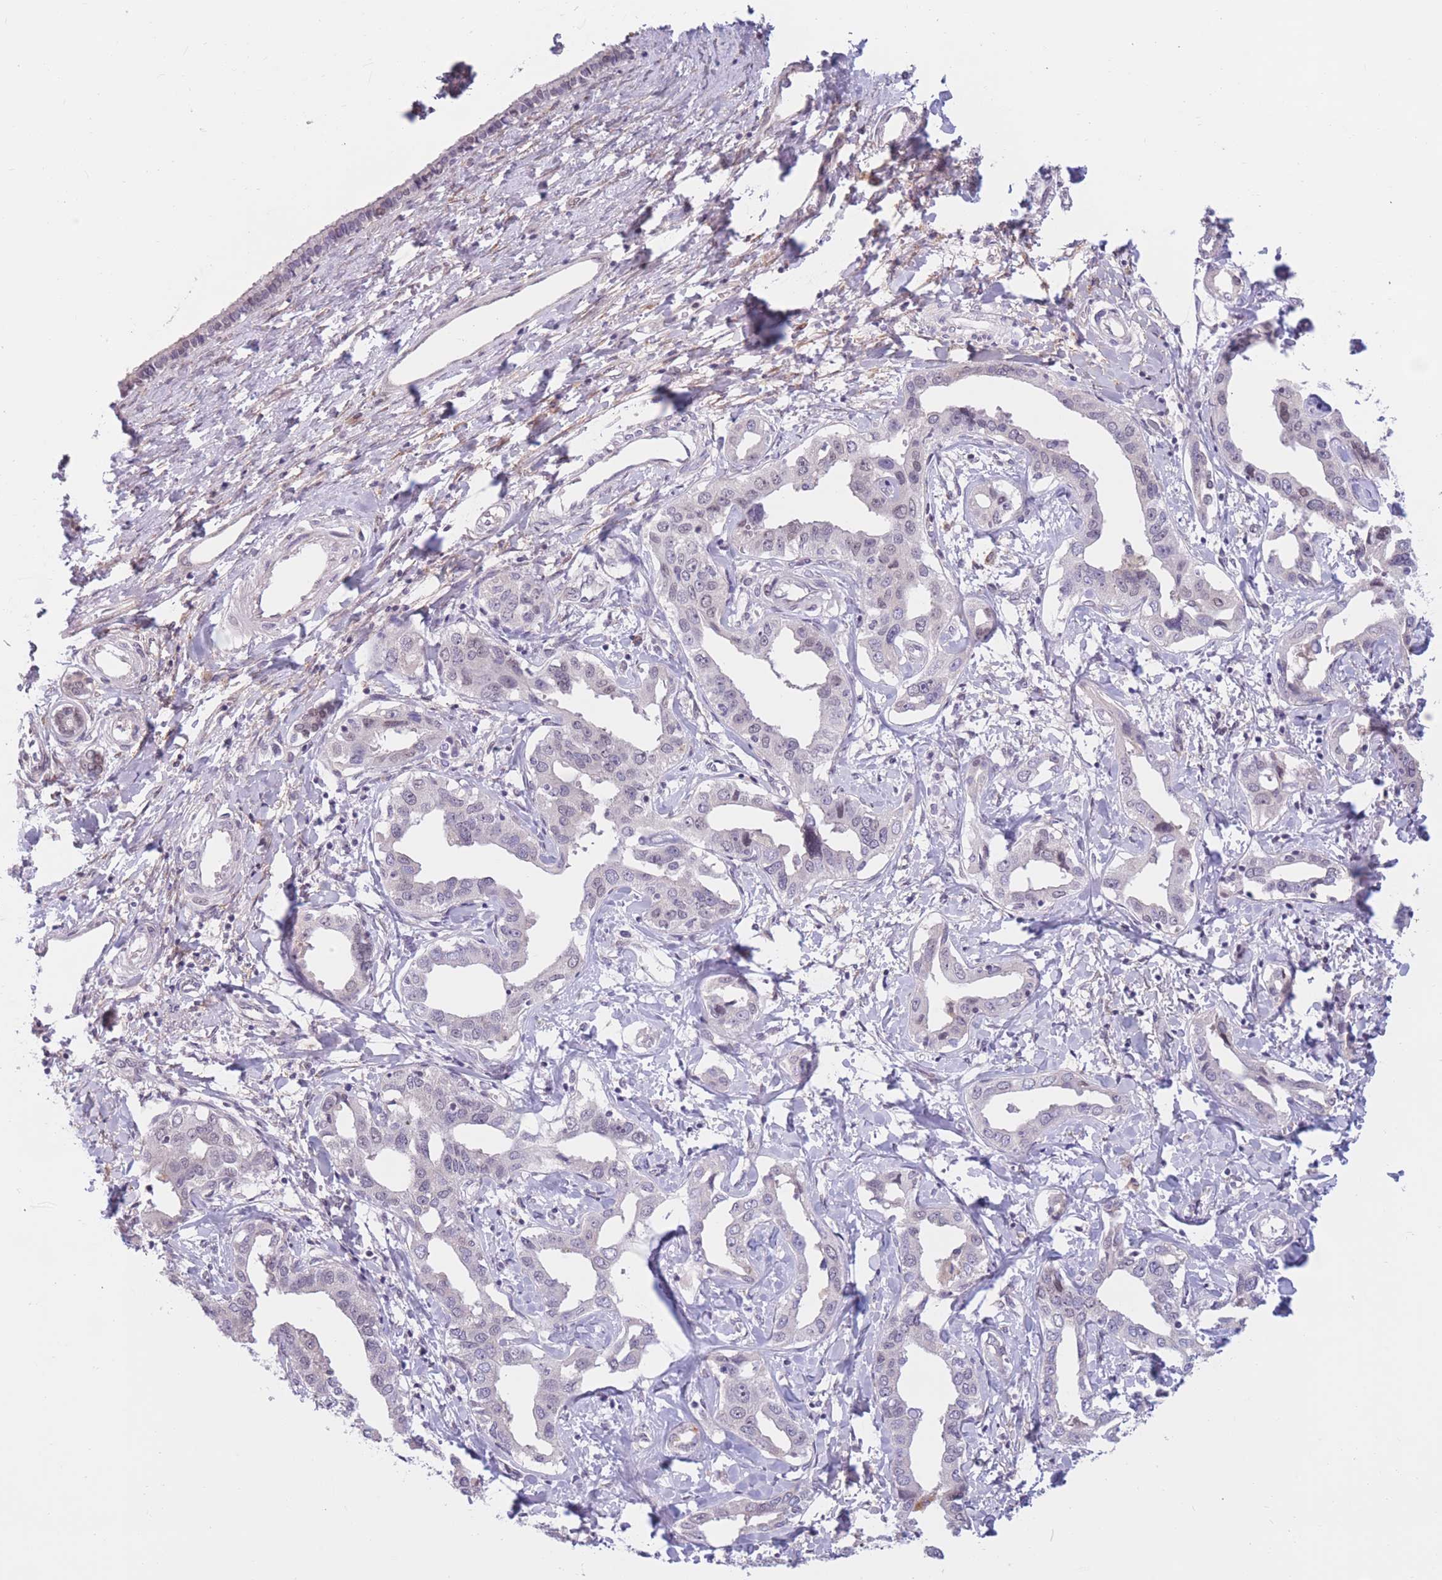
{"staining": {"intensity": "negative", "quantity": "none", "location": "none"}, "tissue": "liver cancer", "cell_type": "Tumor cells", "image_type": "cancer", "snomed": [{"axis": "morphology", "description": "Cholangiocarcinoma"}, {"axis": "topography", "description": "Liver"}], "caption": "High magnification brightfield microscopy of cholangiocarcinoma (liver) stained with DAB (brown) and counterstained with hematoxylin (blue): tumor cells show no significant staining.", "gene": "COL27A1", "patient": {"sex": "male", "age": 59}}